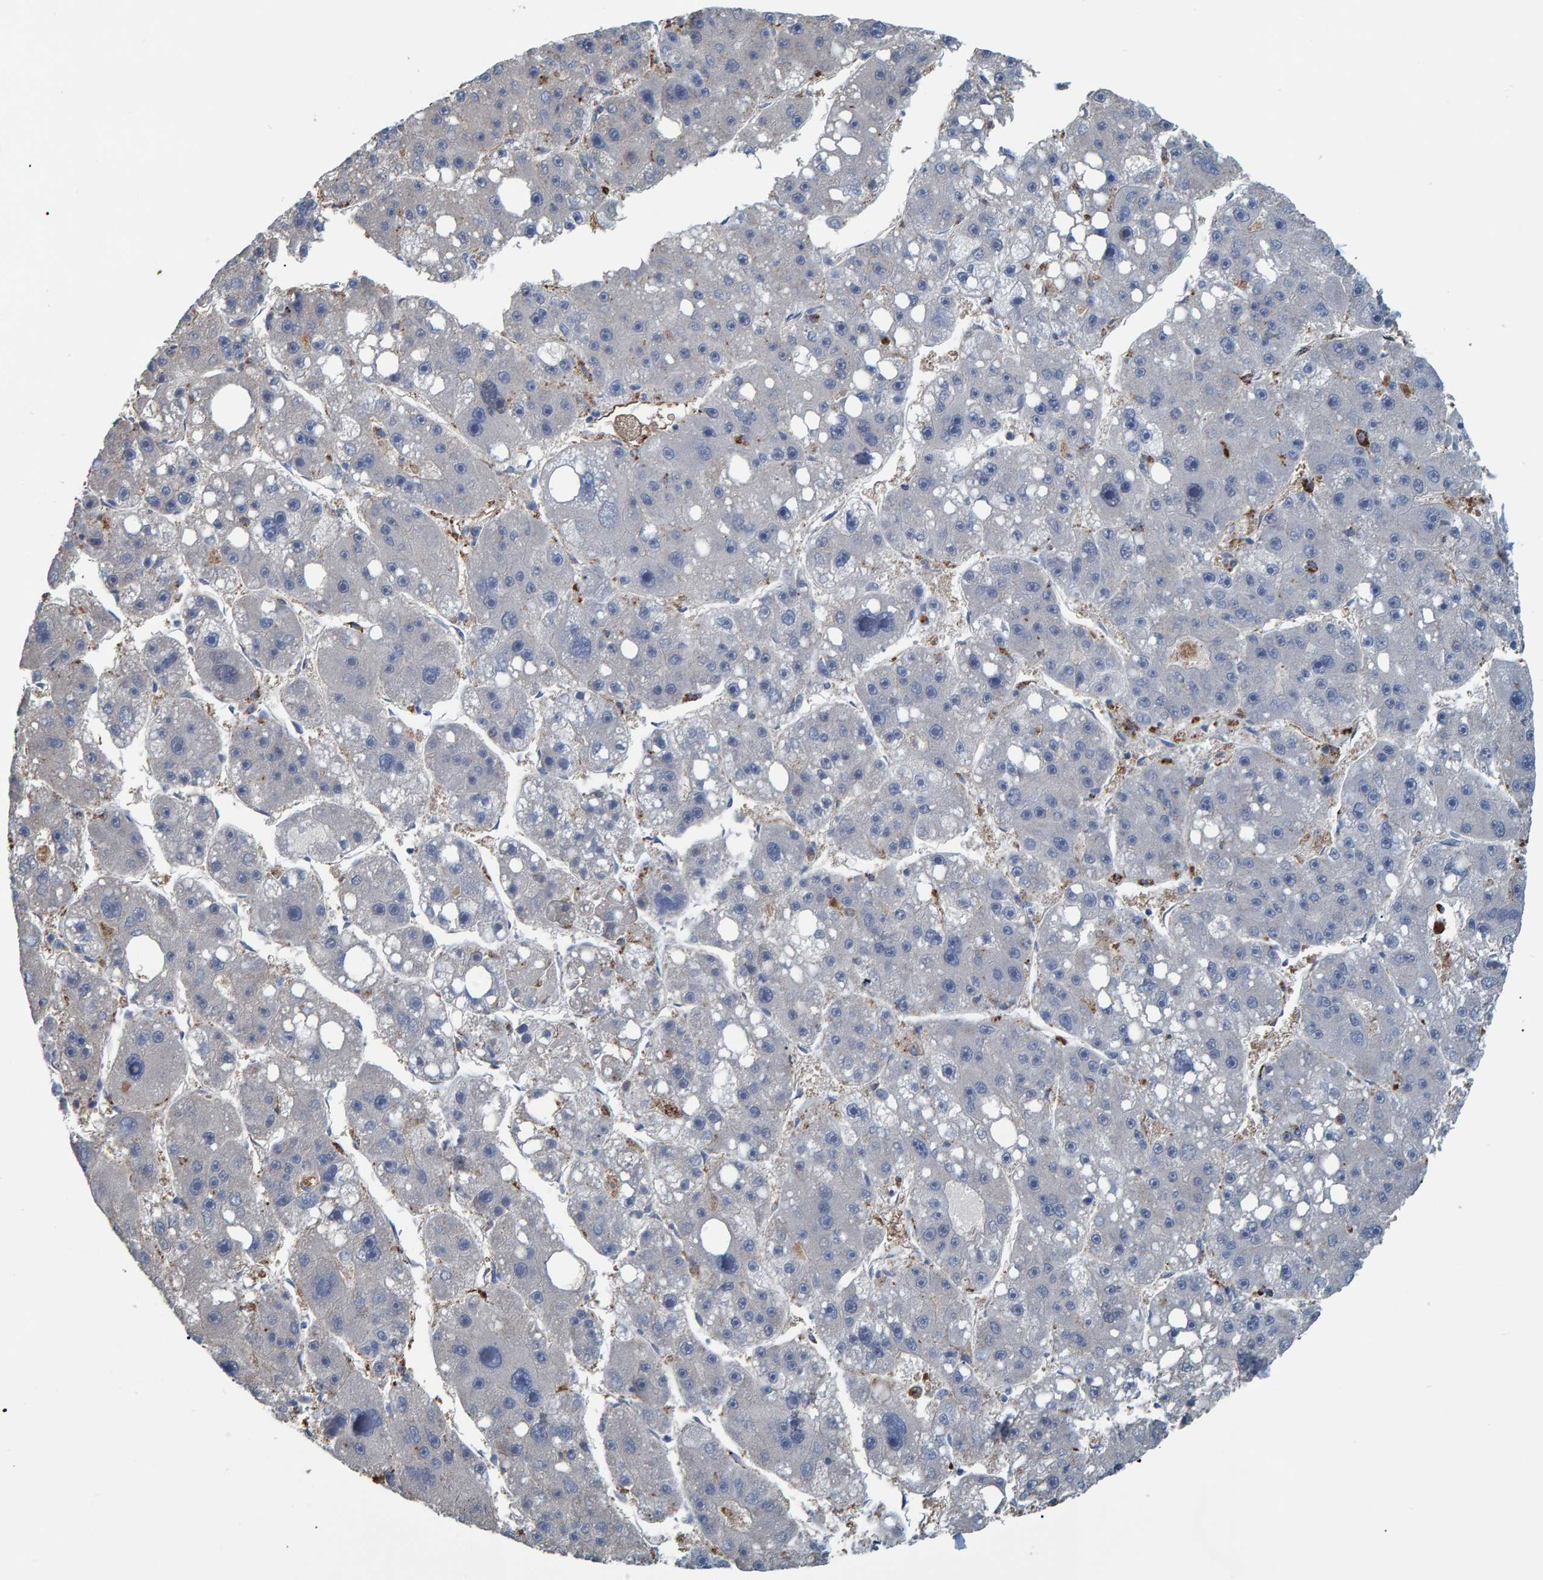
{"staining": {"intensity": "negative", "quantity": "none", "location": "none"}, "tissue": "liver cancer", "cell_type": "Tumor cells", "image_type": "cancer", "snomed": [{"axis": "morphology", "description": "Carcinoma, Hepatocellular, NOS"}, {"axis": "topography", "description": "Liver"}], "caption": "Tumor cells show no significant protein expression in liver cancer (hepatocellular carcinoma).", "gene": "IDO1", "patient": {"sex": "female", "age": 61}}